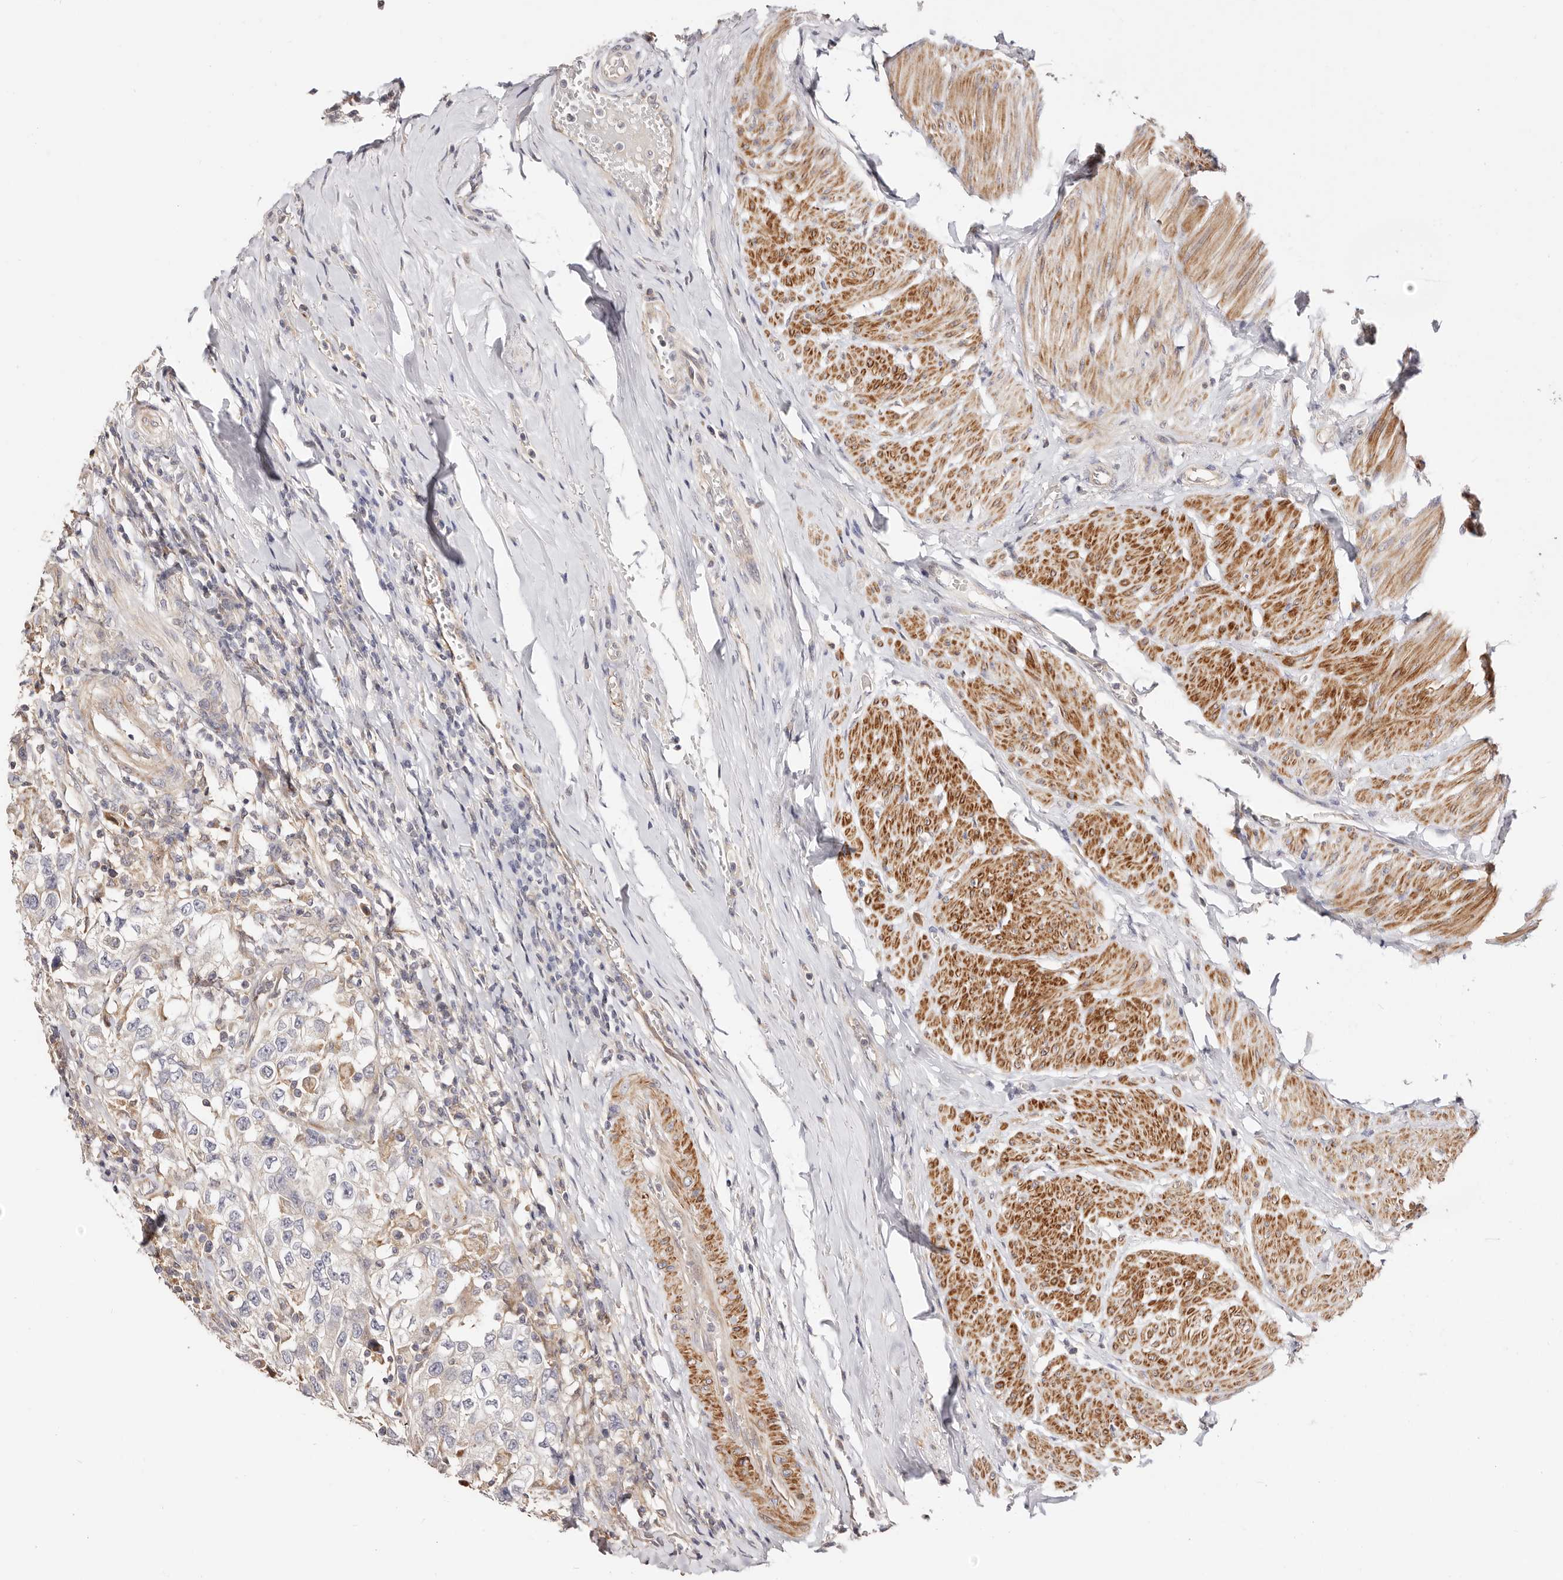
{"staining": {"intensity": "negative", "quantity": "none", "location": "none"}, "tissue": "urothelial cancer", "cell_type": "Tumor cells", "image_type": "cancer", "snomed": [{"axis": "morphology", "description": "Urothelial carcinoma, High grade"}, {"axis": "topography", "description": "Urinary bladder"}], "caption": "A histopathology image of human urothelial cancer is negative for staining in tumor cells.", "gene": "MAPK1", "patient": {"sex": "female", "age": 80}}